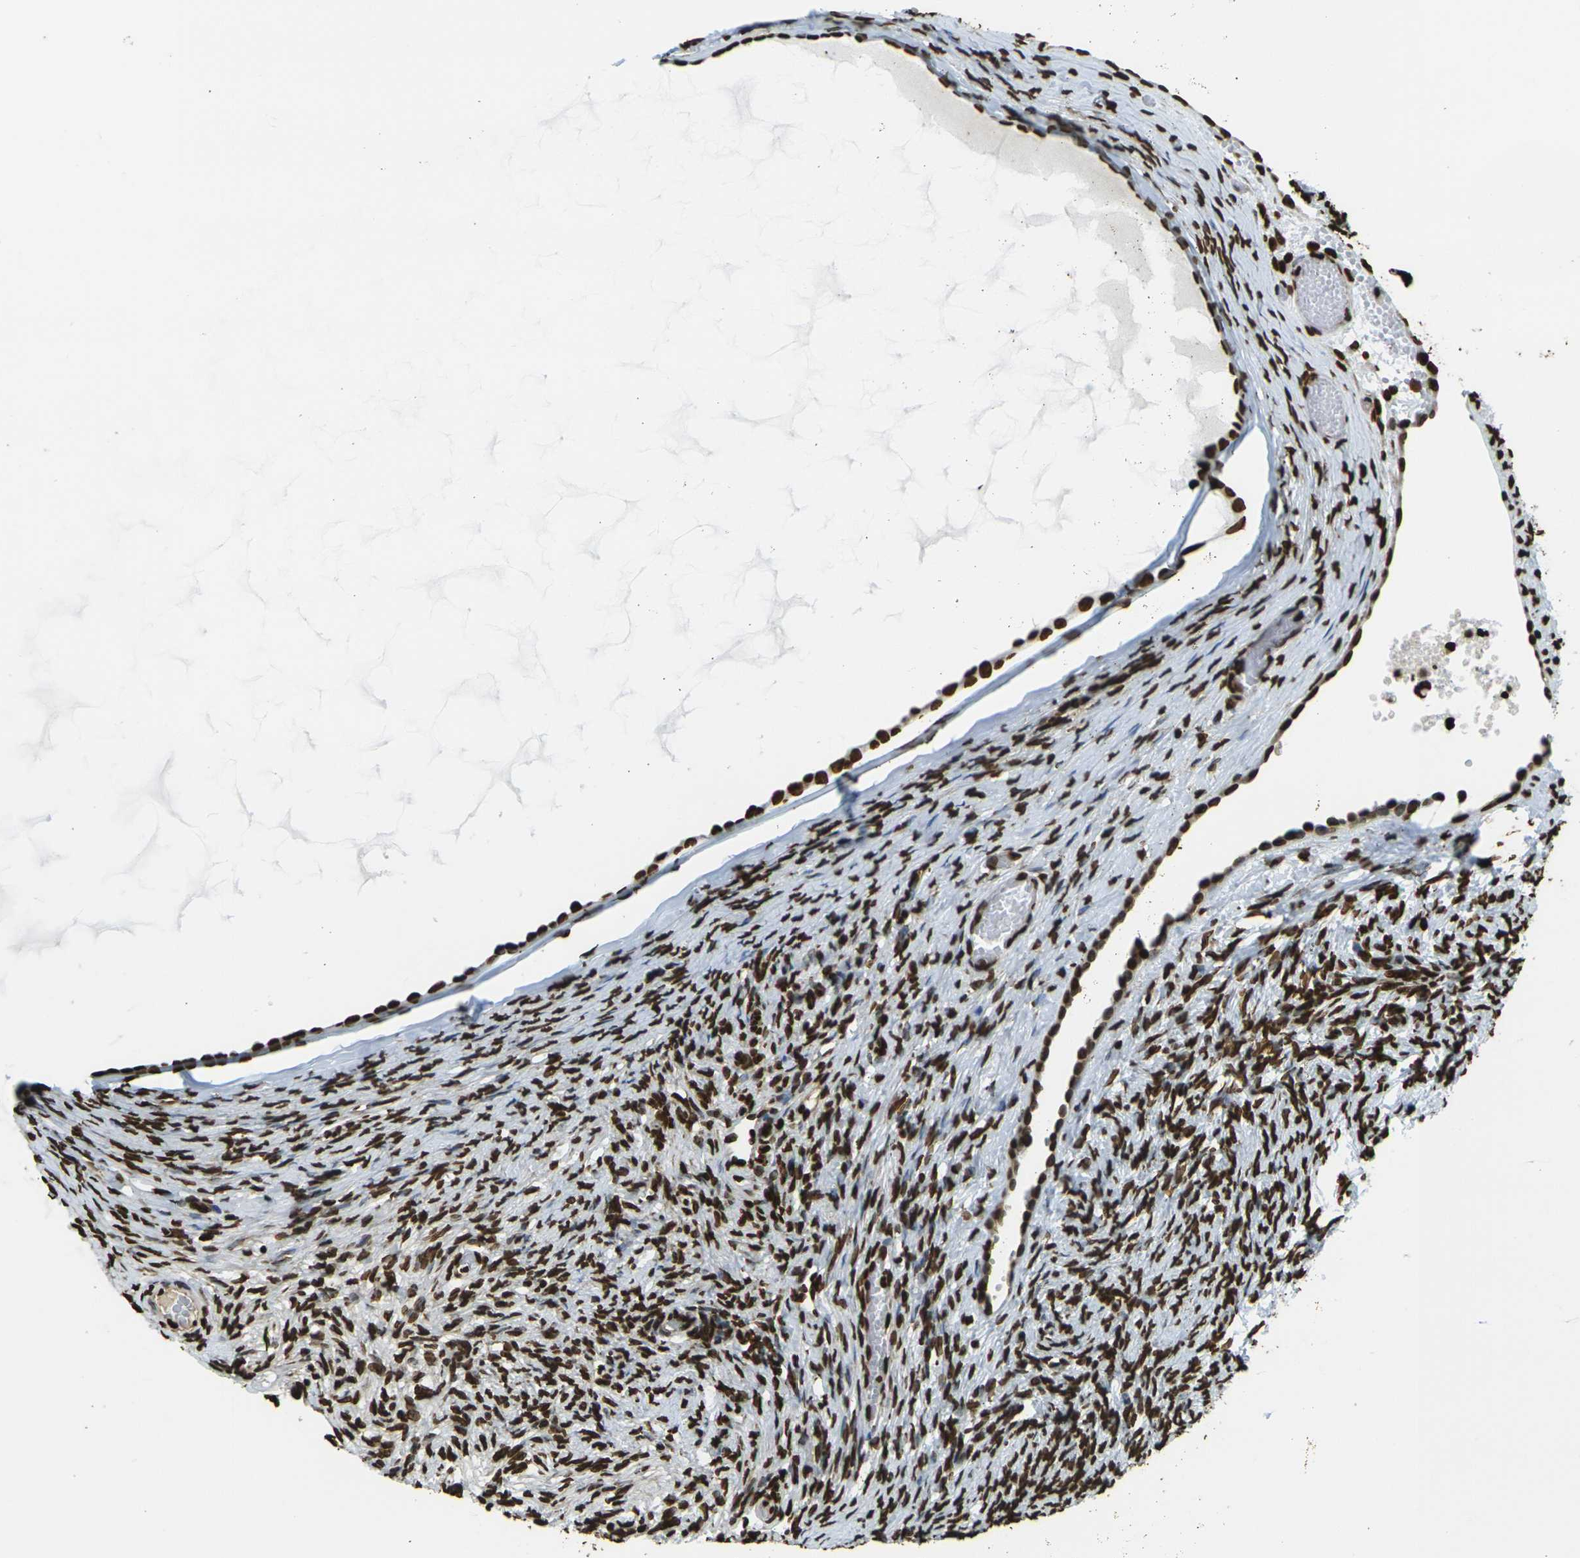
{"staining": {"intensity": "strong", "quantity": ">75%", "location": "nuclear"}, "tissue": "ovary", "cell_type": "Follicle cells", "image_type": "normal", "snomed": [{"axis": "morphology", "description": "Normal tissue, NOS"}, {"axis": "topography", "description": "Ovary"}], "caption": "Immunohistochemical staining of normal human ovary shows strong nuclear protein expression in approximately >75% of follicle cells.", "gene": "H1", "patient": {"sex": "female", "age": 33}}